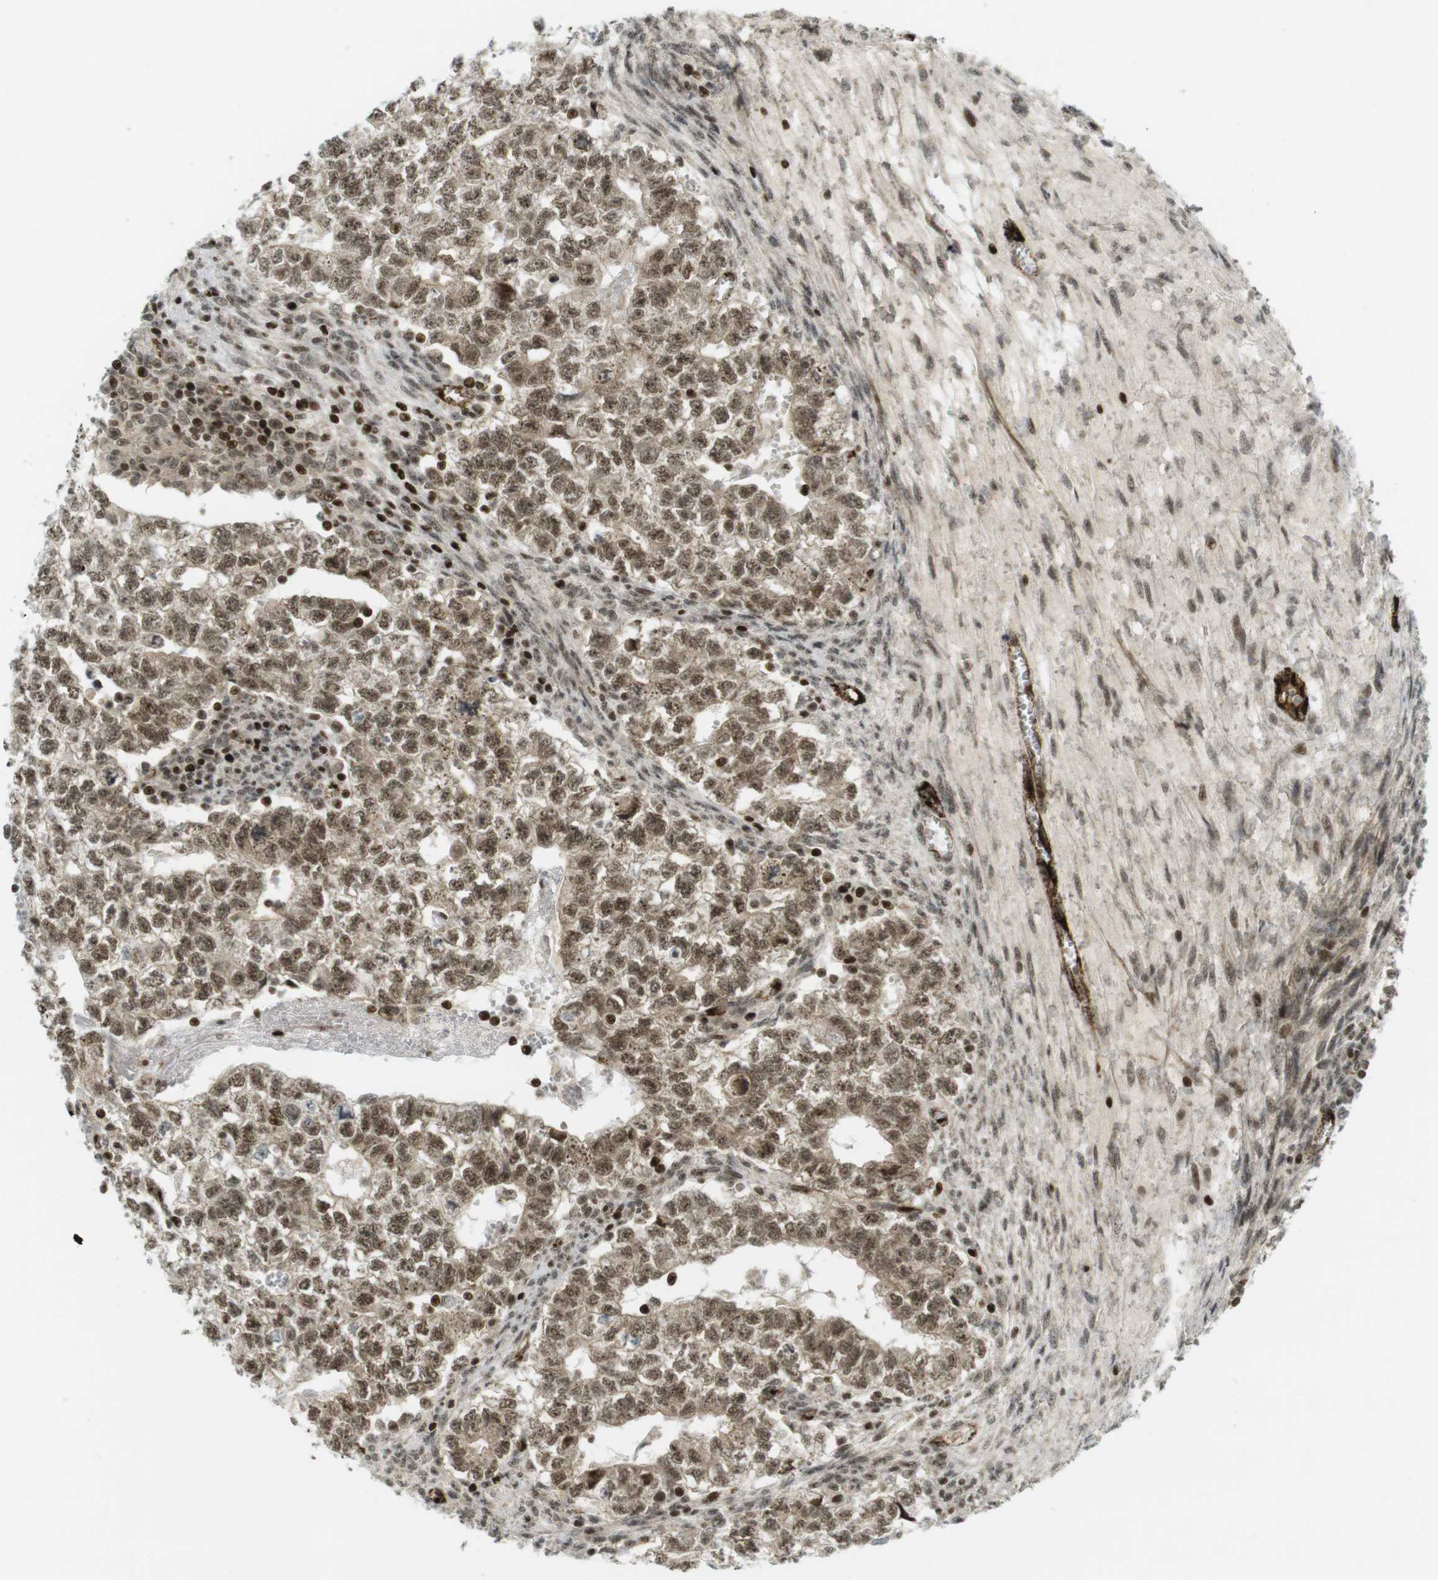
{"staining": {"intensity": "moderate", "quantity": ">75%", "location": "cytoplasmic/membranous,nuclear"}, "tissue": "testis cancer", "cell_type": "Tumor cells", "image_type": "cancer", "snomed": [{"axis": "morphology", "description": "Seminoma, NOS"}, {"axis": "morphology", "description": "Carcinoma, Embryonal, NOS"}, {"axis": "topography", "description": "Testis"}], "caption": "A photomicrograph of embryonal carcinoma (testis) stained for a protein reveals moderate cytoplasmic/membranous and nuclear brown staining in tumor cells.", "gene": "PPP1R13B", "patient": {"sex": "male", "age": 38}}